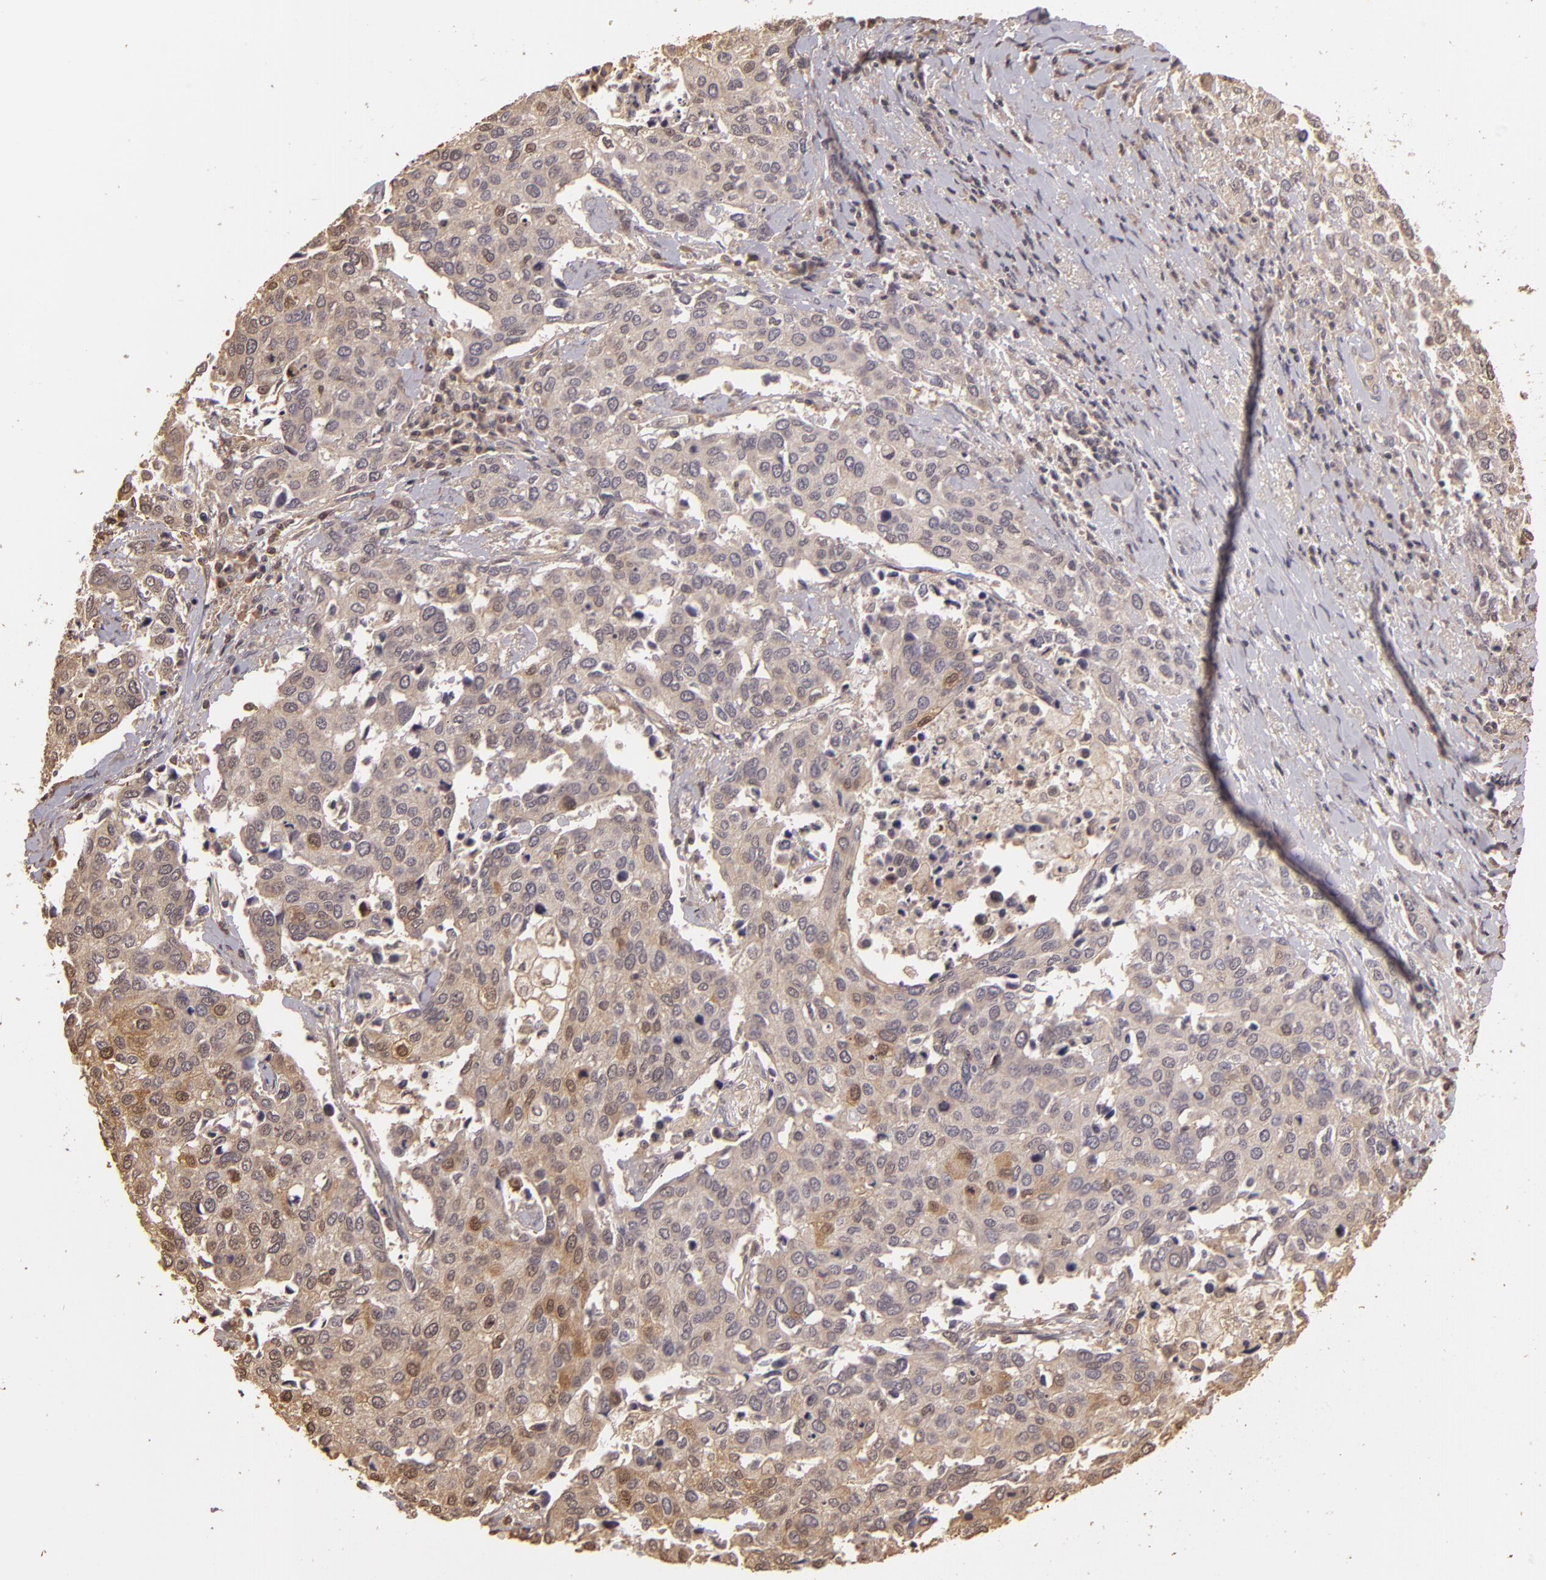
{"staining": {"intensity": "weak", "quantity": ">75%", "location": "cytoplasmic/membranous"}, "tissue": "cervical cancer", "cell_type": "Tumor cells", "image_type": "cancer", "snomed": [{"axis": "morphology", "description": "Squamous cell carcinoma, NOS"}, {"axis": "topography", "description": "Cervix"}], "caption": "Immunohistochemical staining of human cervical cancer (squamous cell carcinoma) reveals weak cytoplasmic/membranous protein staining in about >75% of tumor cells. The protein is stained brown, and the nuclei are stained in blue (DAB IHC with brightfield microscopy, high magnification).", "gene": "ARPC2", "patient": {"sex": "female", "age": 54}}